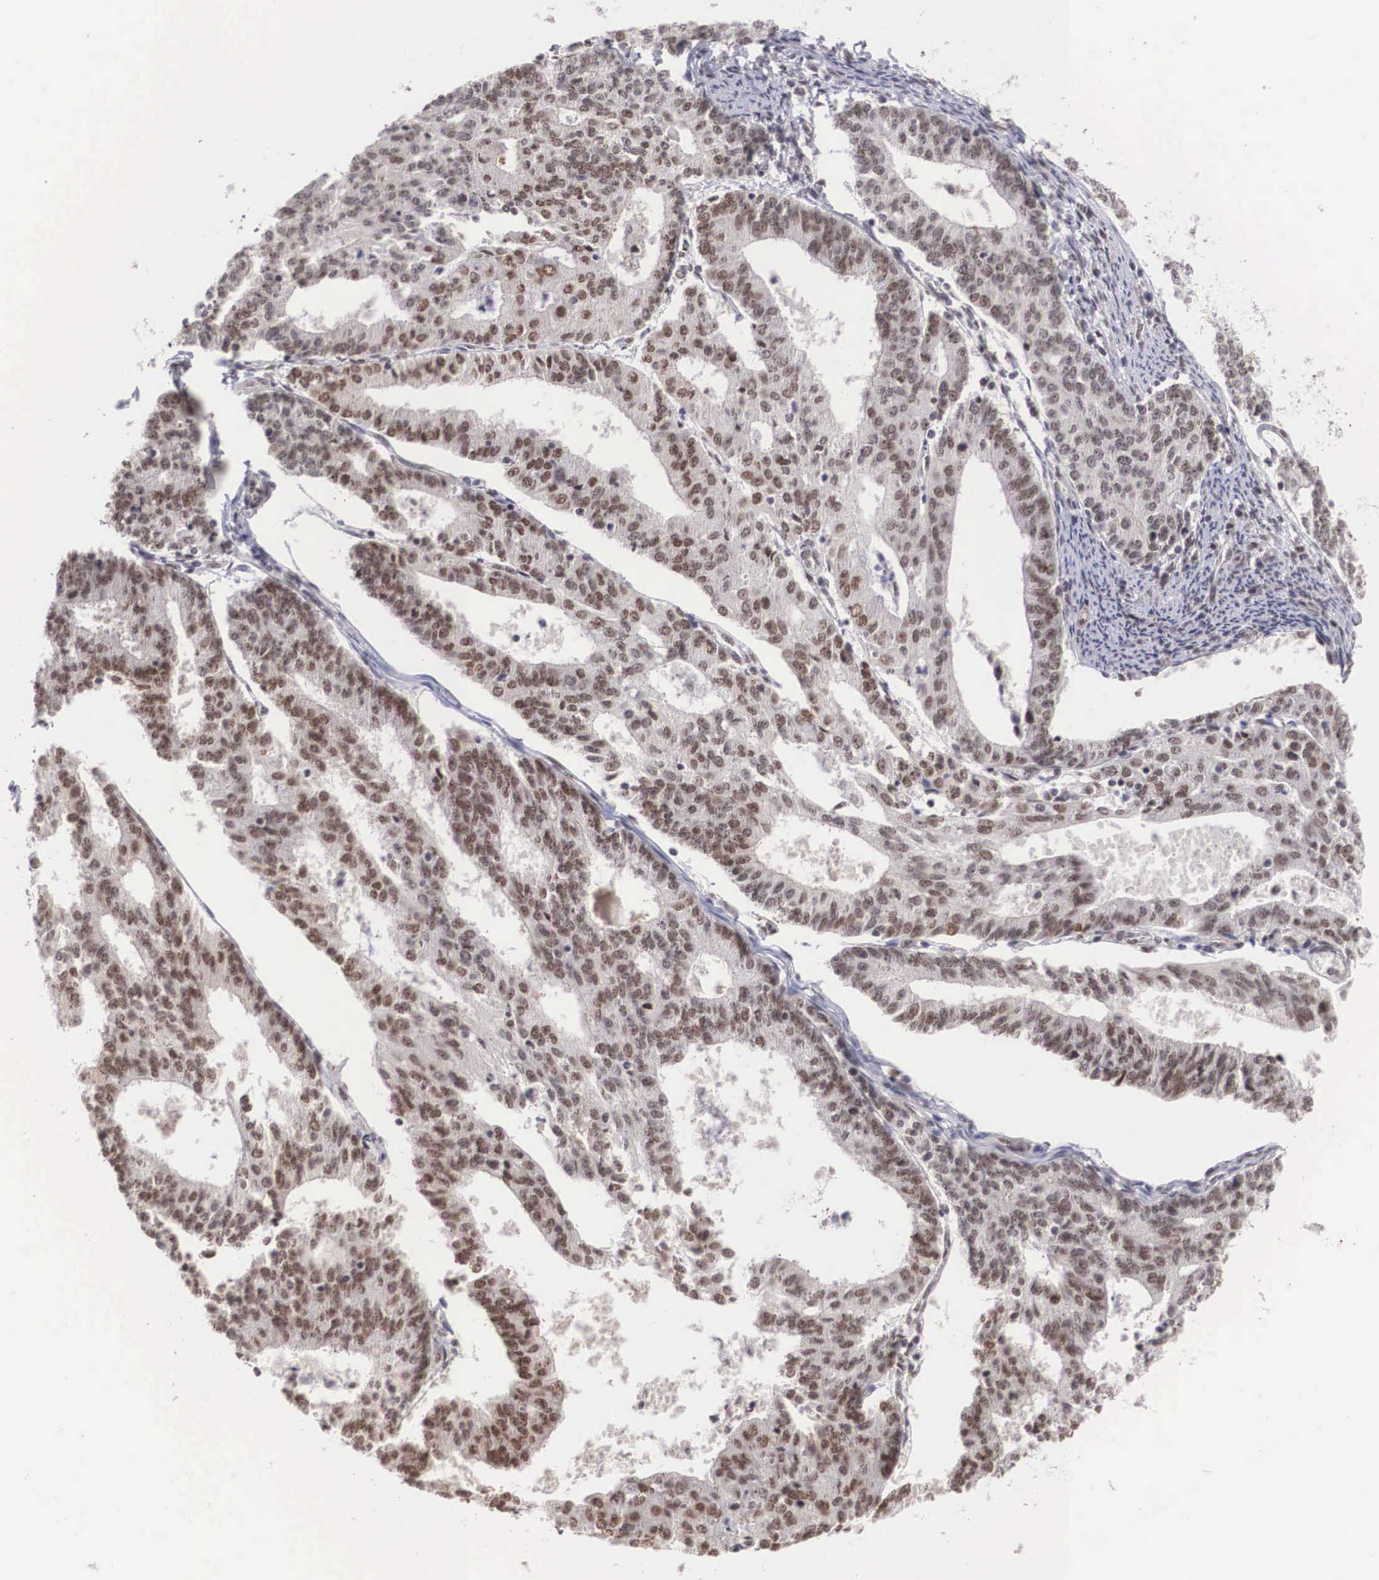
{"staining": {"intensity": "moderate", "quantity": ">75%", "location": "nuclear"}, "tissue": "endometrial cancer", "cell_type": "Tumor cells", "image_type": "cancer", "snomed": [{"axis": "morphology", "description": "Adenocarcinoma, NOS"}, {"axis": "topography", "description": "Endometrium"}], "caption": "A brown stain shows moderate nuclear expression of a protein in endometrial cancer tumor cells. (brown staining indicates protein expression, while blue staining denotes nuclei).", "gene": "MORC2", "patient": {"sex": "female", "age": 56}}